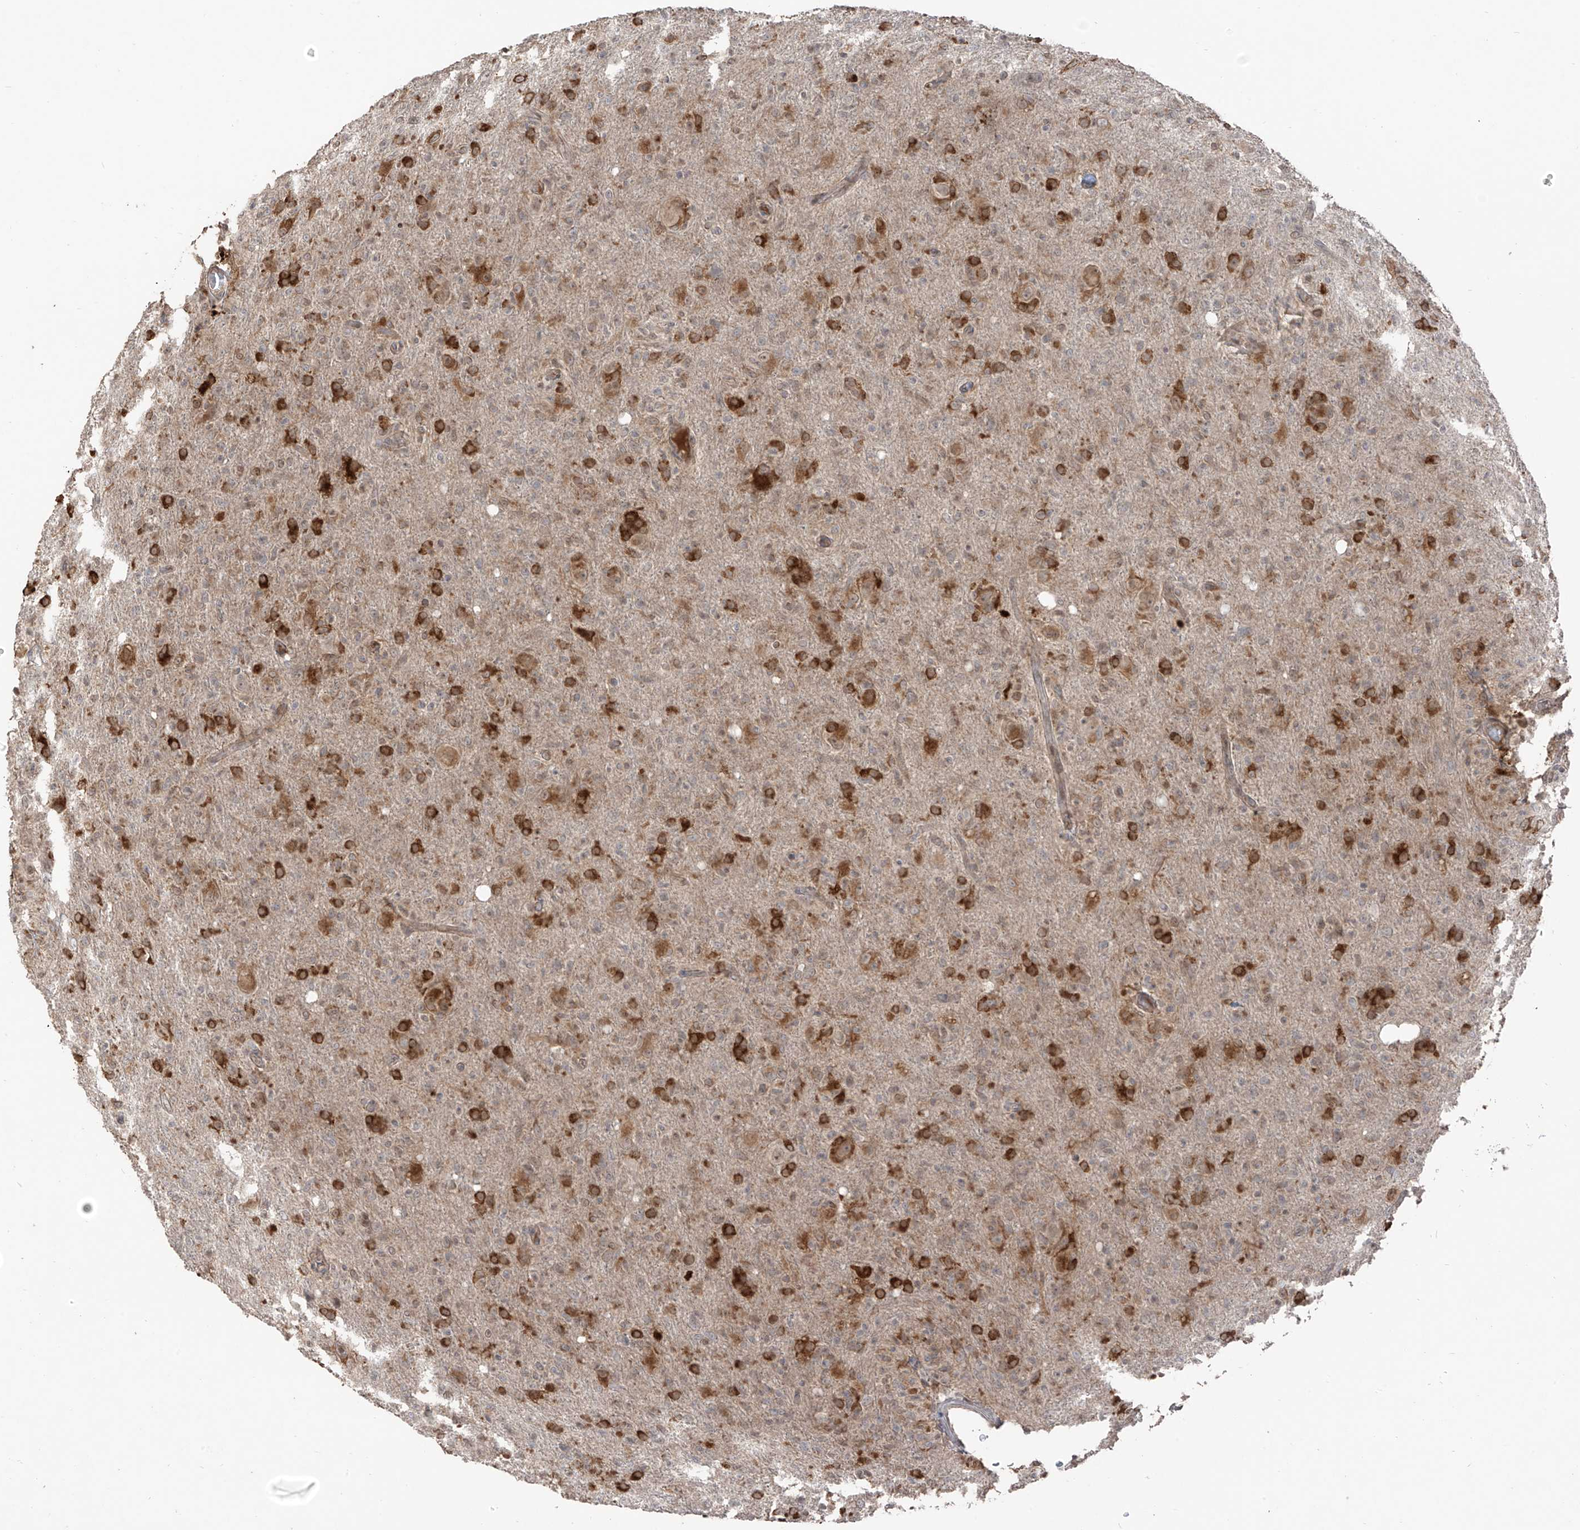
{"staining": {"intensity": "strong", "quantity": "25%-75%", "location": "cytoplasmic/membranous"}, "tissue": "glioma", "cell_type": "Tumor cells", "image_type": "cancer", "snomed": [{"axis": "morphology", "description": "Glioma, malignant, High grade"}, {"axis": "topography", "description": "Brain"}], "caption": "Immunohistochemical staining of glioma displays strong cytoplasmic/membranous protein staining in about 25%-75% of tumor cells.", "gene": "COLGALT2", "patient": {"sex": "female", "age": 57}}